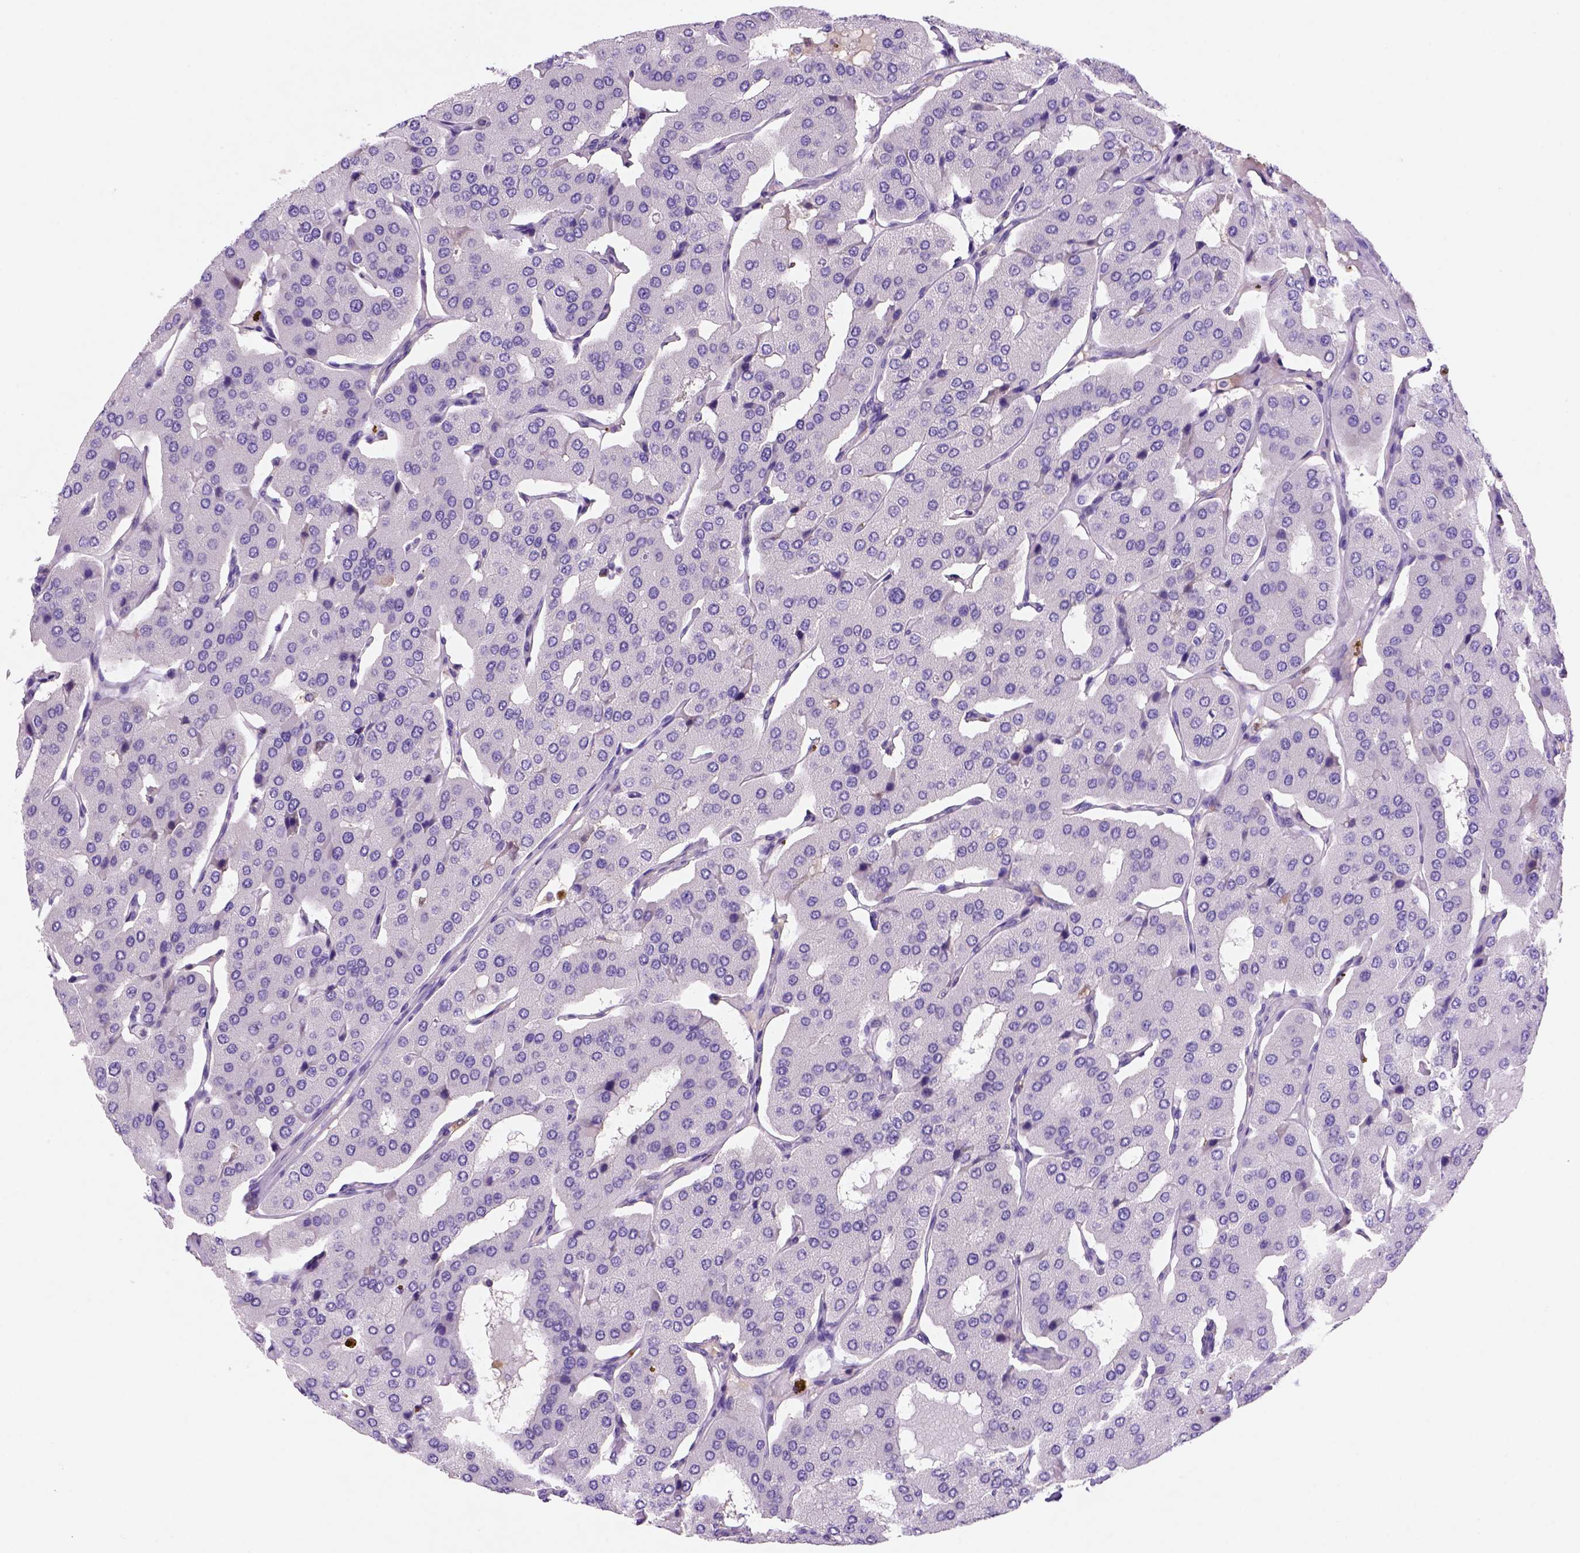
{"staining": {"intensity": "negative", "quantity": "none", "location": "none"}, "tissue": "parathyroid gland", "cell_type": "Glandular cells", "image_type": "normal", "snomed": [{"axis": "morphology", "description": "Normal tissue, NOS"}, {"axis": "morphology", "description": "Adenoma, NOS"}, {"axis": "topography", "description": "Parathyroid gland"}], "caption": "The photomicrograph shows no significant positivity in glandular cells of parathyroid gland.", "gene": "INPP5D", "patient": {"sex": "female", "age": 86}}